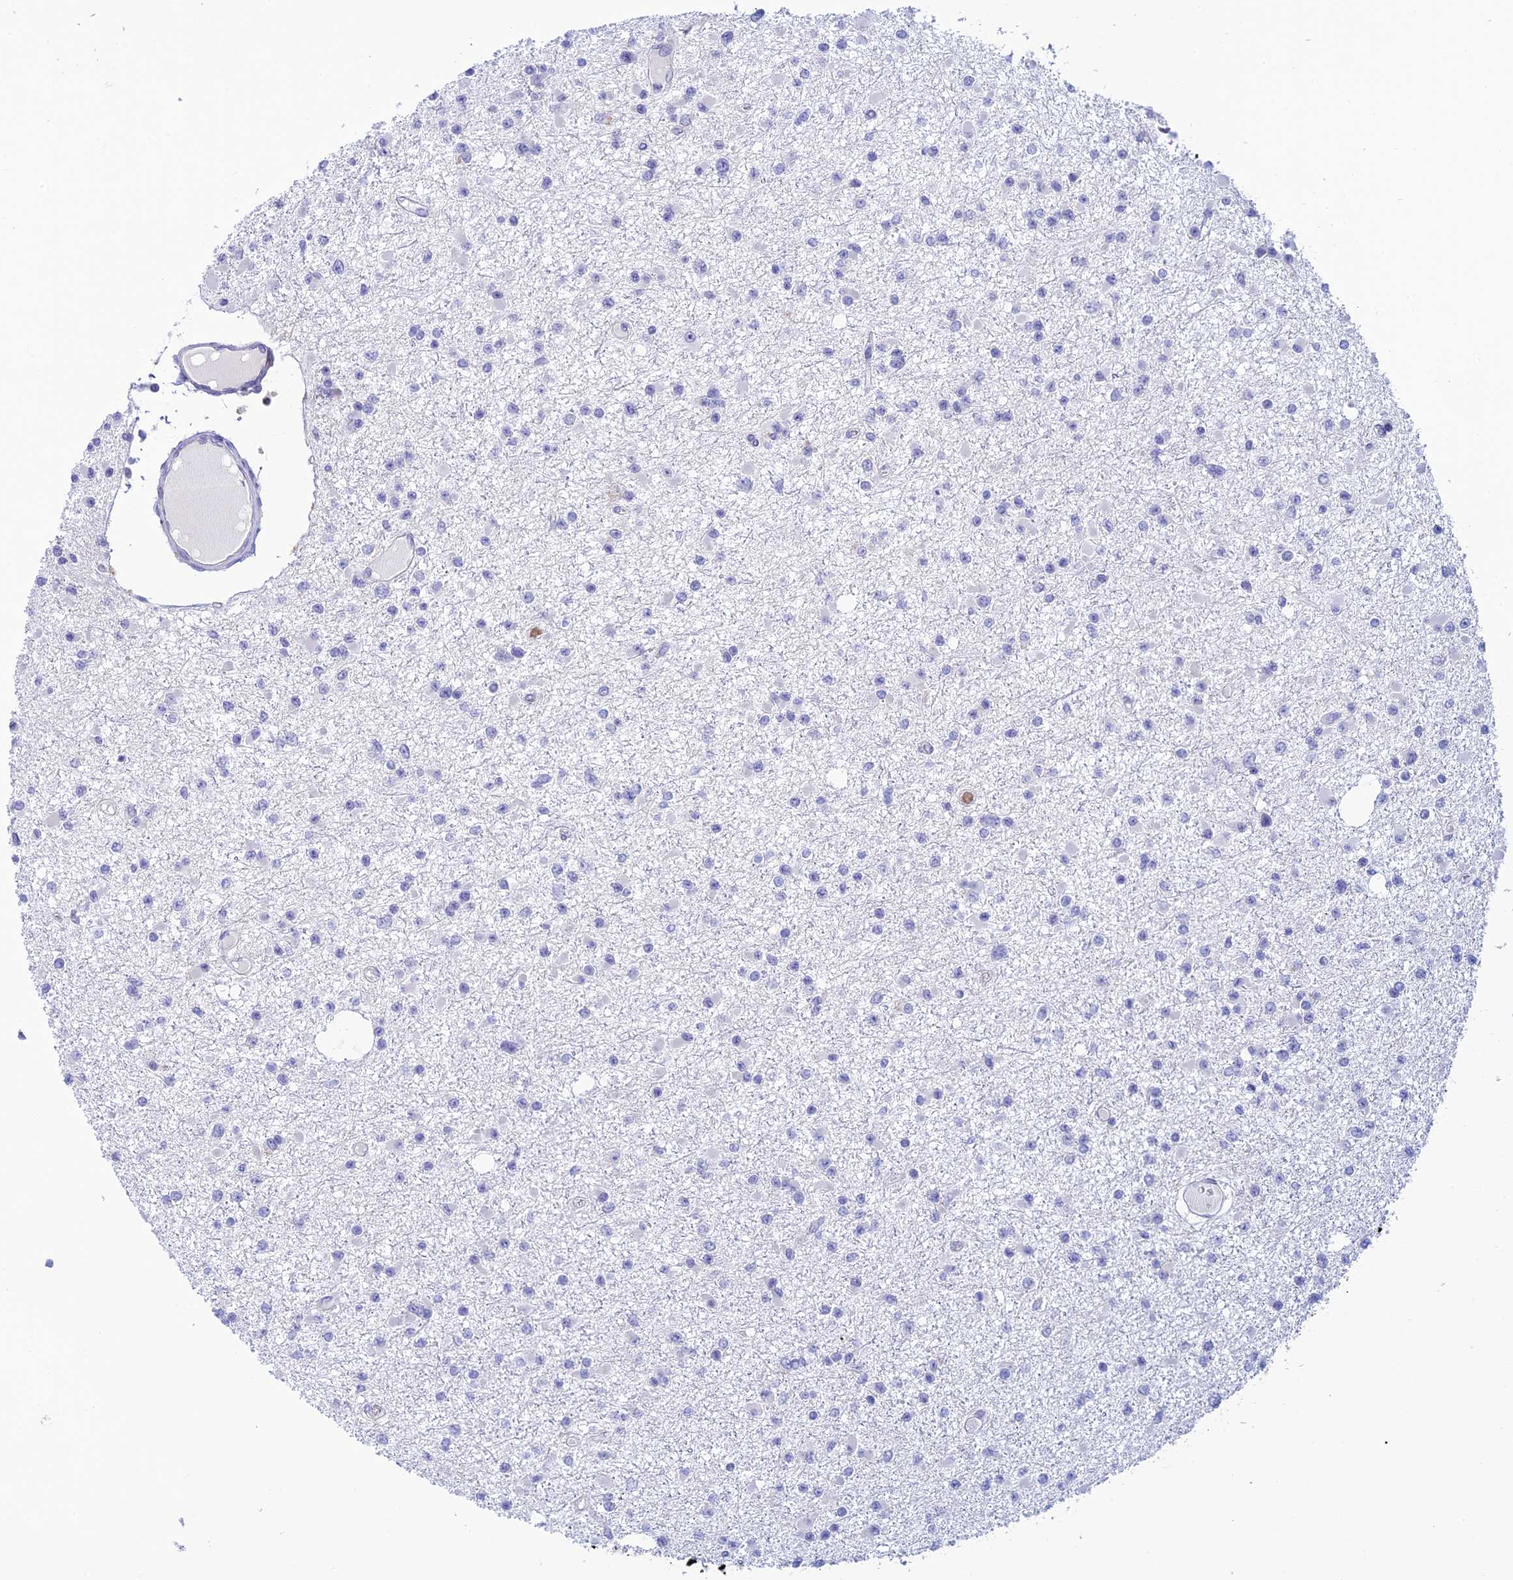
{"staining": {"intensity": "negative", "quantity": "none", "location": "none"}, "tissue": "glioma", "cell_type": "Tumor cells", "image_type": "cancer", "snomed": [{"axis": "morphology", "description": "Glioma, malignant, Low grade"}, {"axis": "topography", "description": "Brain"}], "caption": "Immunohistochemistry micrograph of neoplastic tissue: human low-grade glioma (malignant) stained with DAB reveals no significant protein staining in tumor cells. (Stains: DAB immunohistochemistry with hematoxylin counter stain, Microscopy: brightfield microscopy at high magnification).", "gene": "RASGEF1B", "patient": {"sex": "female", "age": 22}}